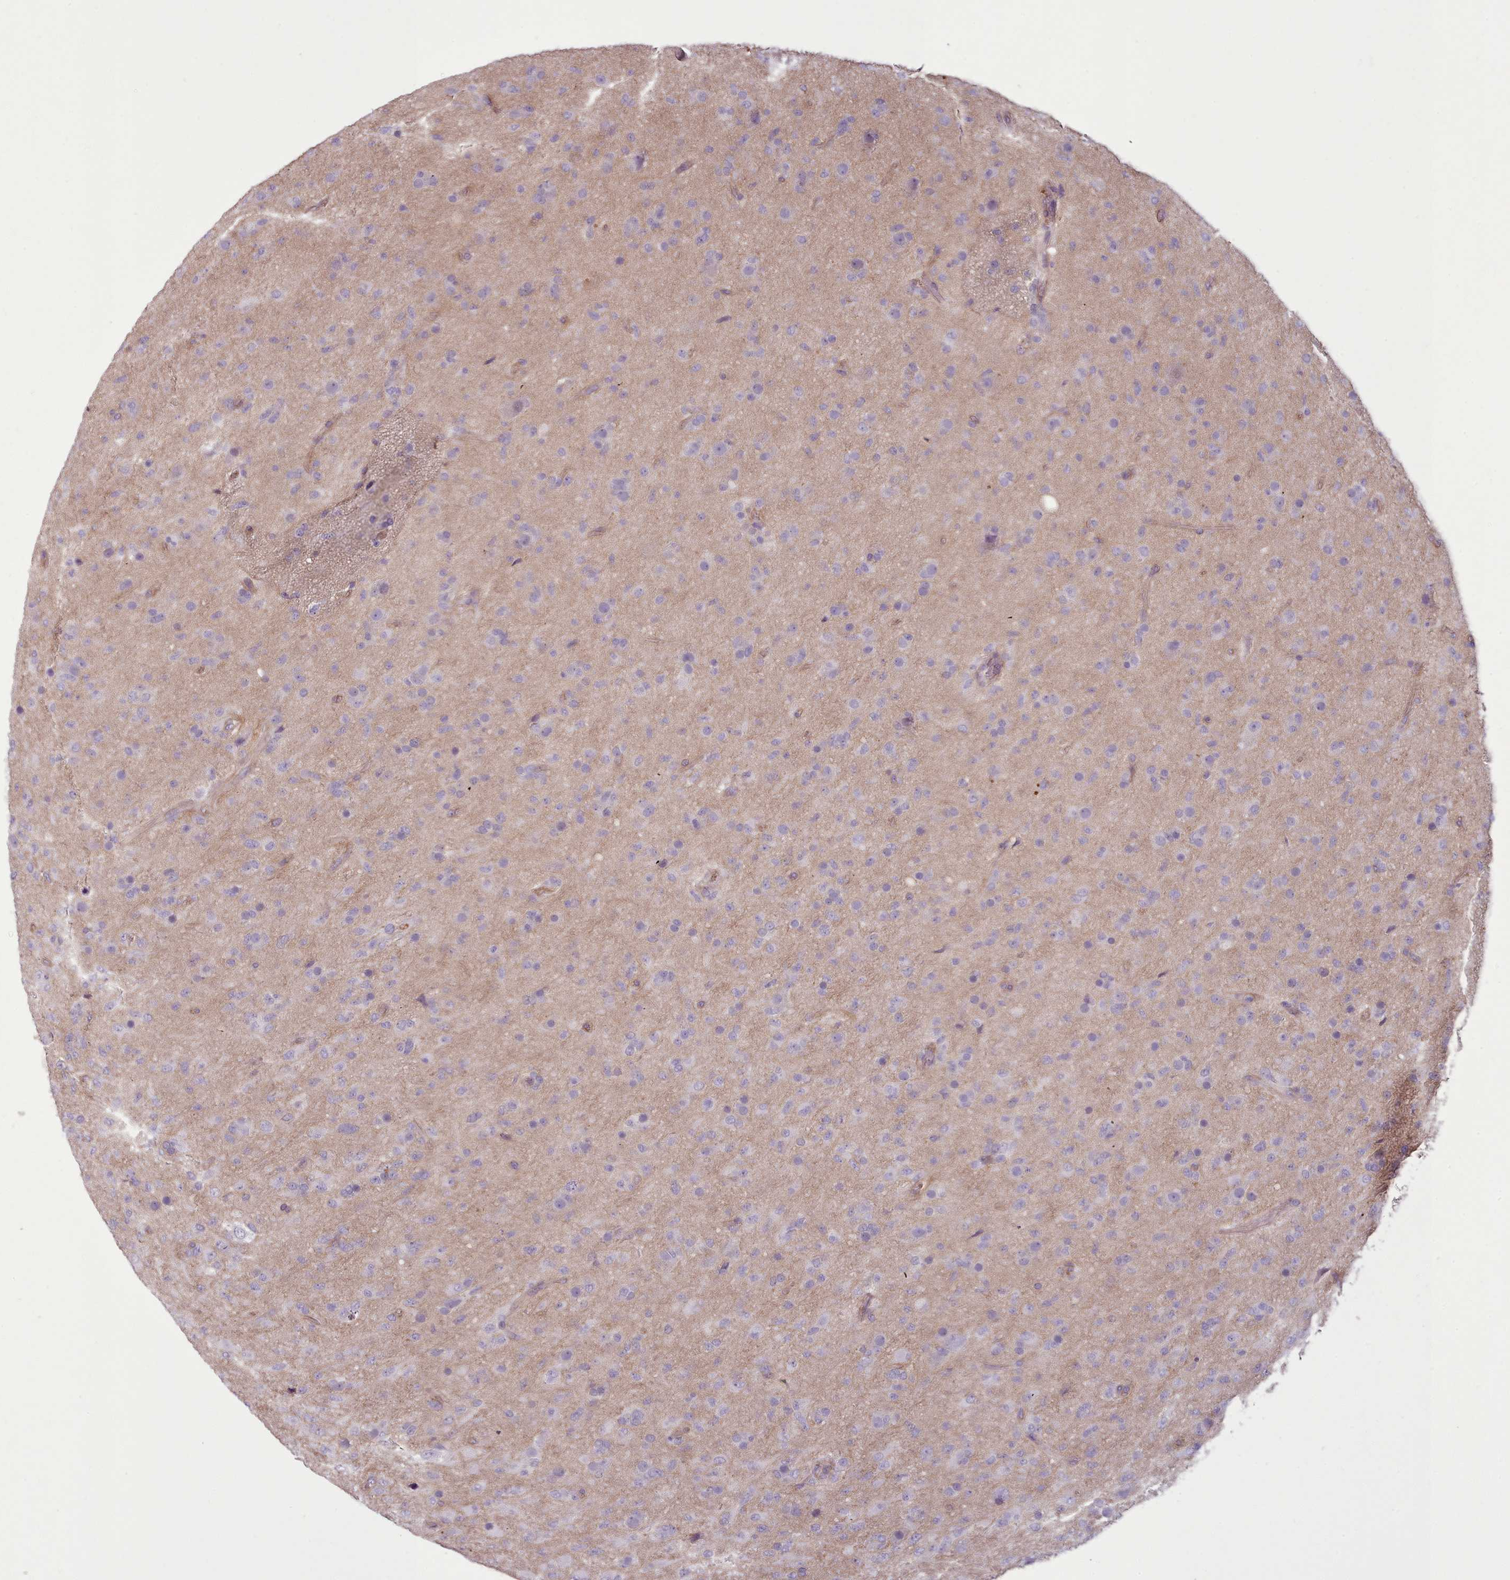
{"staining": {"intensity": "negative", "quantity": "none", "location": "none"}, "tissue": "glioma", "cell_type": "Tumor cells", "image_type": "cancer", "snomed": [{"axis": "morphology", "description": "Glioma, malignant, Low grade"}, {"axis": "topography", "description": "Brain"}], "caption": "DAB (3,3'-diaminobenzidine) immunohistochemical staining of human malignant glioma (low-grade) shows no significant staining in tumor cells.", "gene": "PLD4", "patient": {"sex": "male", "age": 65}}